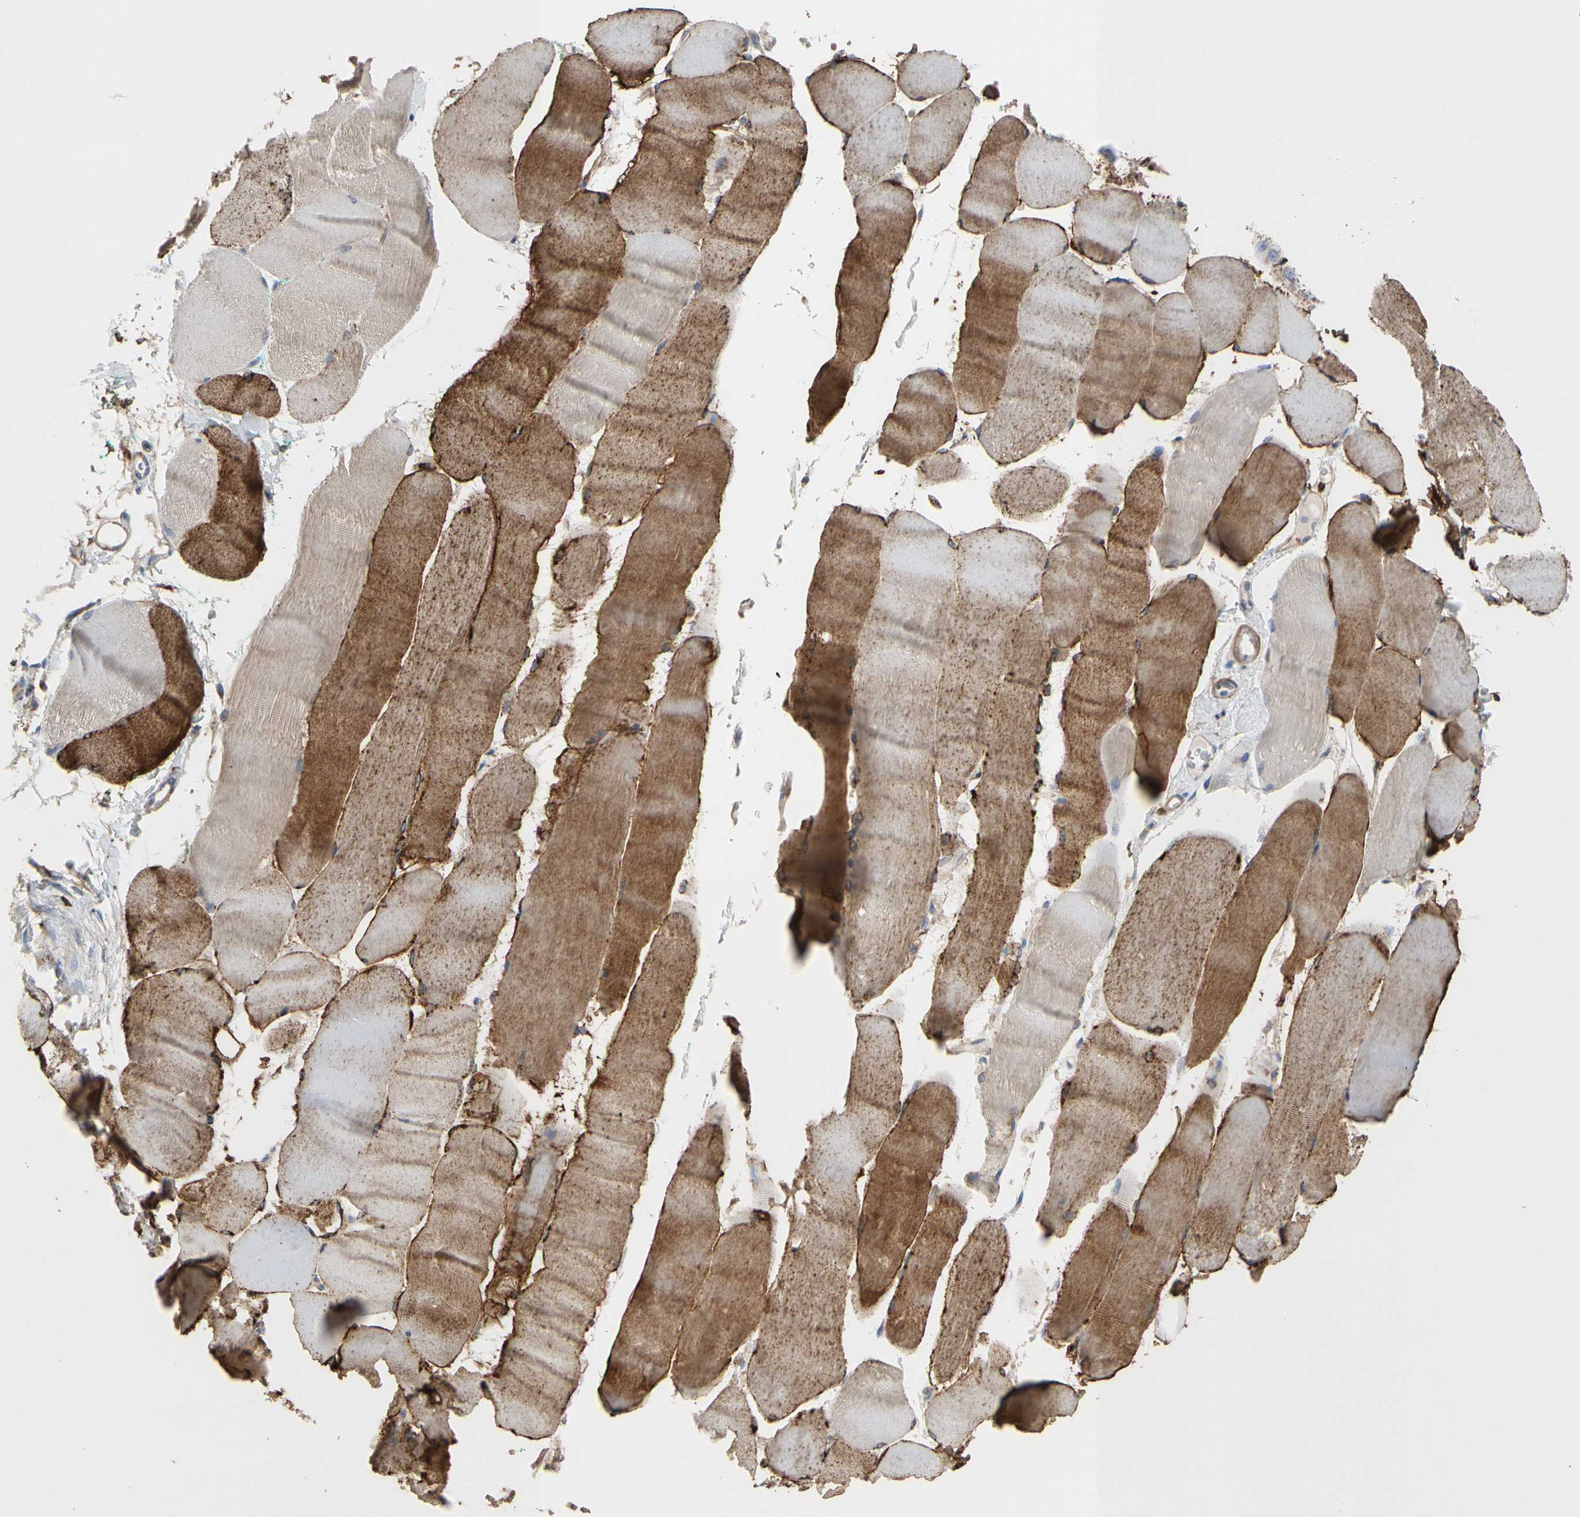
{"staining": {"intensity": "moderate", "quantity": "25%-75%", "location": "cytoplasmic/membranous"}, "tissue": "skeletal muscle", "cell_type": "Myocytes", "image_type": "normal", "snomed": [{"axis": "morphology", "description": "Normal tissue, NOS"}, {"axis": "morphology", "description": "Squamous cell carcinoma, NOS"}, {"axis": "topography", "description": "Skeletal muscle"}], "caption": "Immunohistochemistry (DAB (3,3'-diaminobenzidine)) staining of benign human skeletal muscle reveals moderate cytoplasmic/membranous protein staining in approximately 25%-75% of myocytes.", "gene": "ANXA6", "patient": {"sex": "male", "age": 51}}